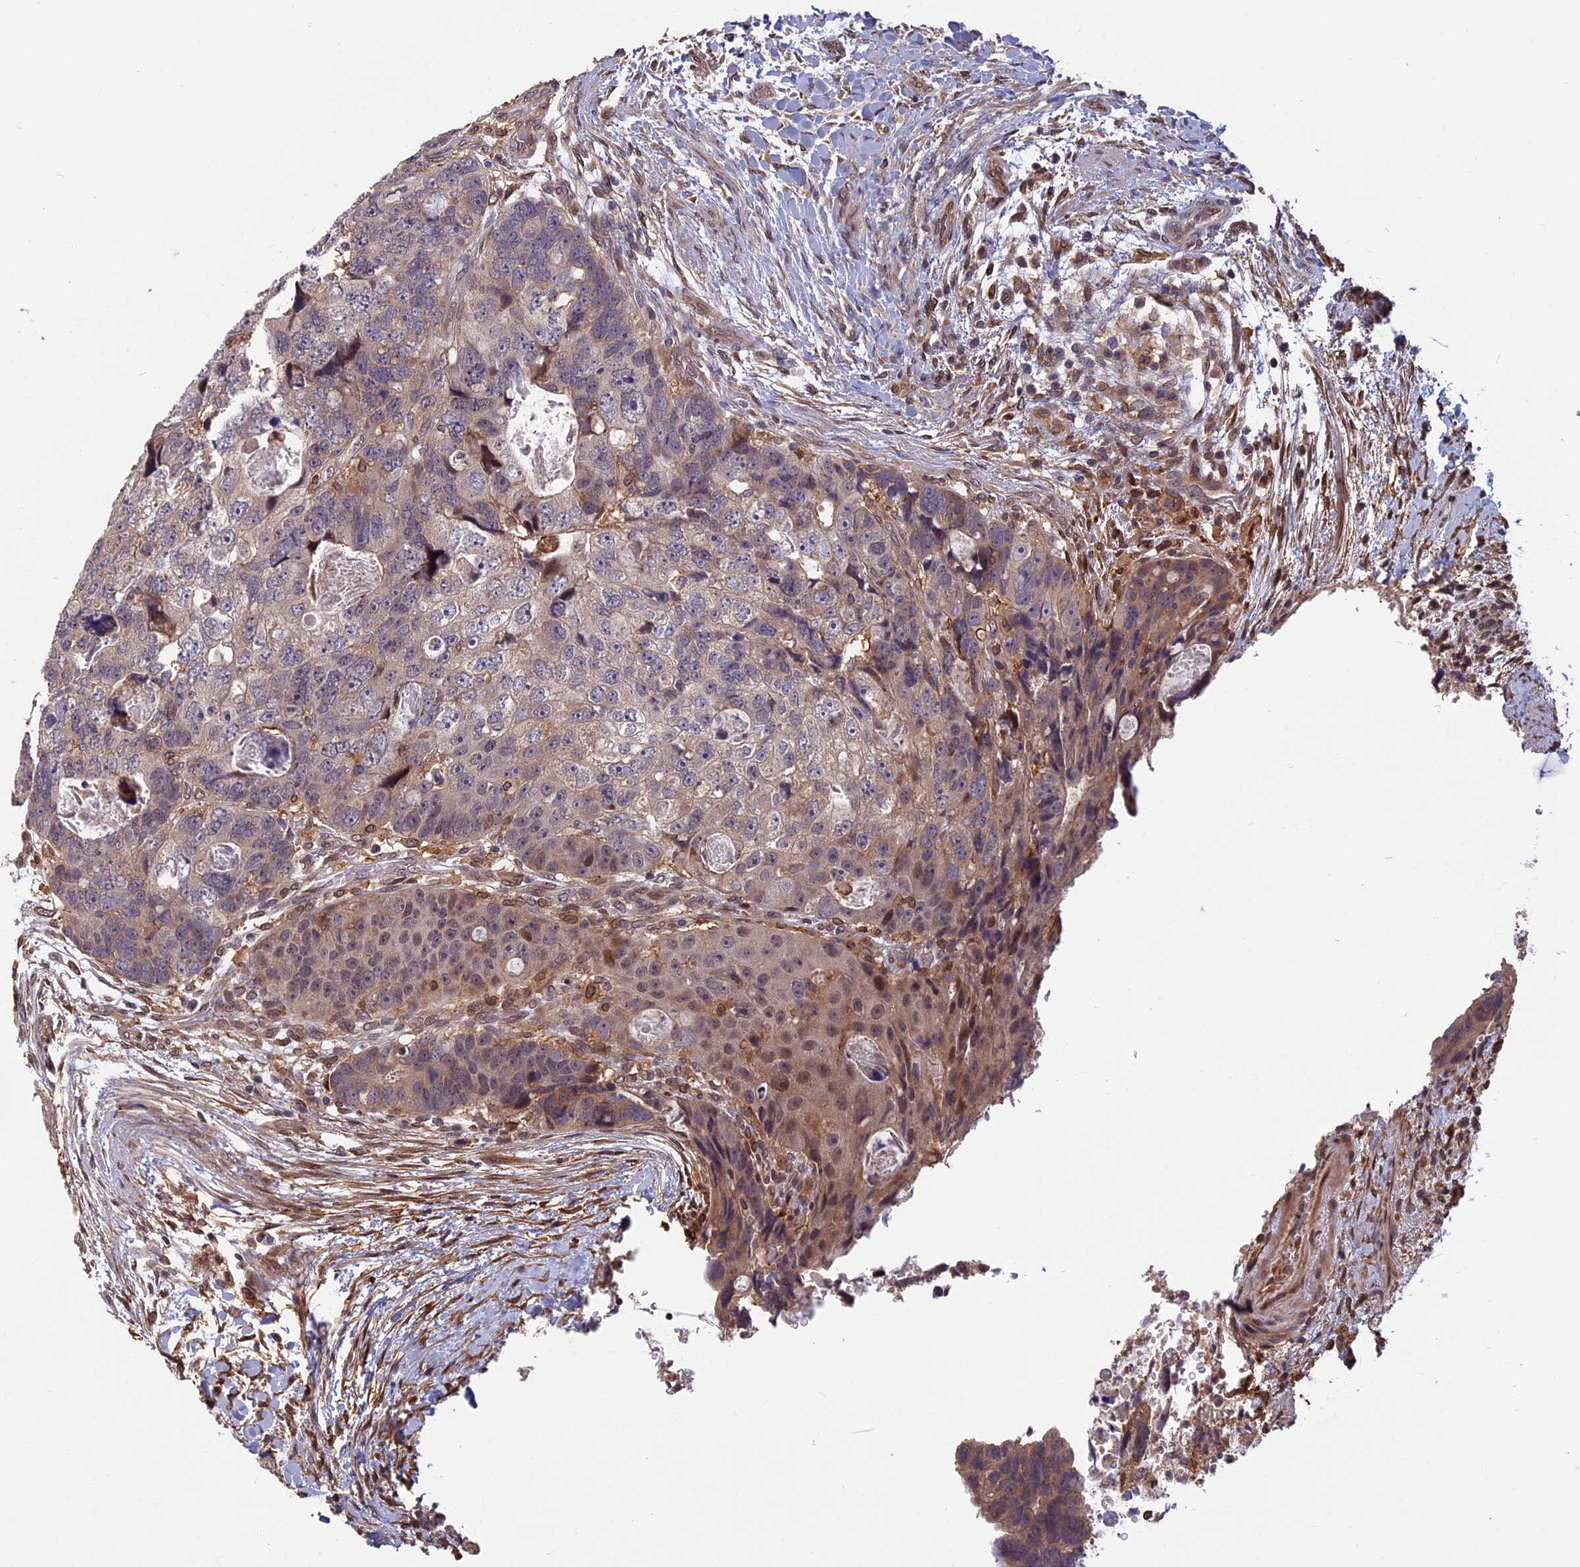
{"staining": {"intensity": "moderate", "quantity": "<25%", "location": "nuclear"}, "tissue": "colorectal cancer", "cell_type": "Tumor cells", "image_type": "cancer", "snomed": [{"axis": "morphology", "description": "Adenocarcinoma, NOS"}, {"axis": "topography", "description": "Rectum"}], "caption": "High-magnification brightfield microscopy of adenocarcinoma (colorectal) stained with DAB (3,3'-diaminobenzidine) (brown) and counterstained with hematoxylin (blue). tumor cells exhibit moderate nuclear expression is appreciated in about<25% of cells.", "gene": "SPG11", "patient": {"sex": "male", "age": 59}}